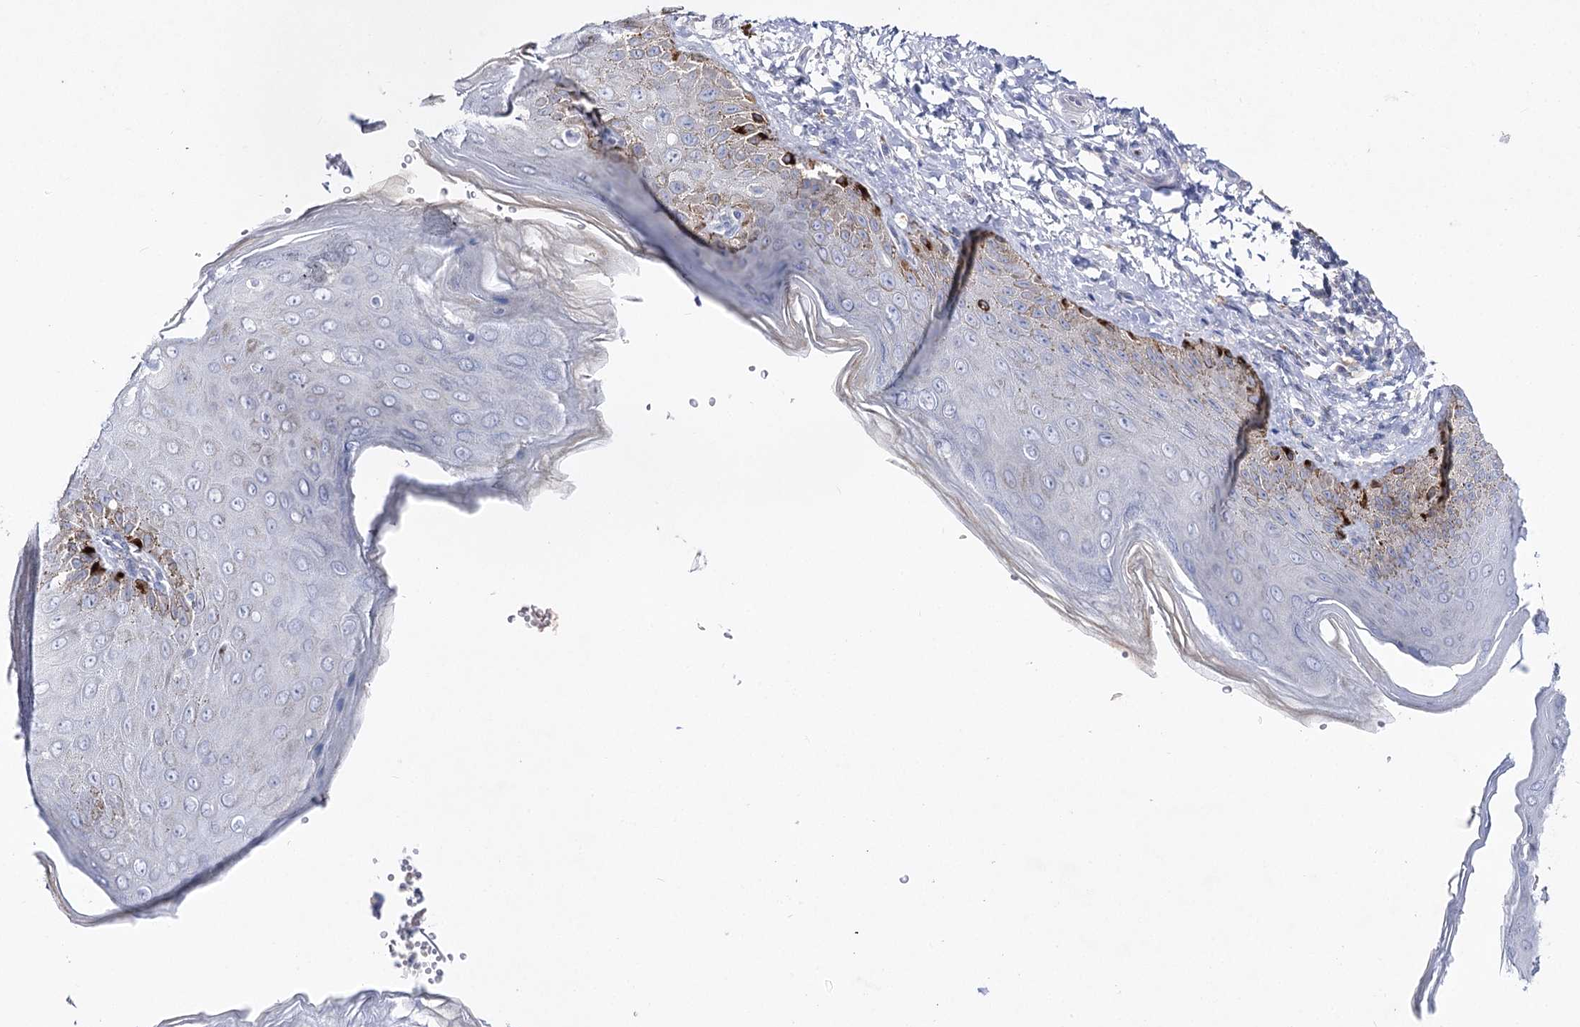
{"staining": {"intensity": "strong", "quantity": "<25%", "location": "cytoplasmic/membranous"}, "tissue": "skin", "cell_type": "Epidermal cells", "image_type": "normal", "snomed": [{"axis": "morphology", "description": "Normal tissue, NOS"}, {"axis": "topography", "description": "Anal"}], "caption": "Immunohistochemistry (IHC) of unremarkable skin shows medium levels of strong cytoplasmic/membranous expression in about <25% of epidermal cells.", "gene": "LRRC14B", "patient": {"sex": "male", "age": 44}}